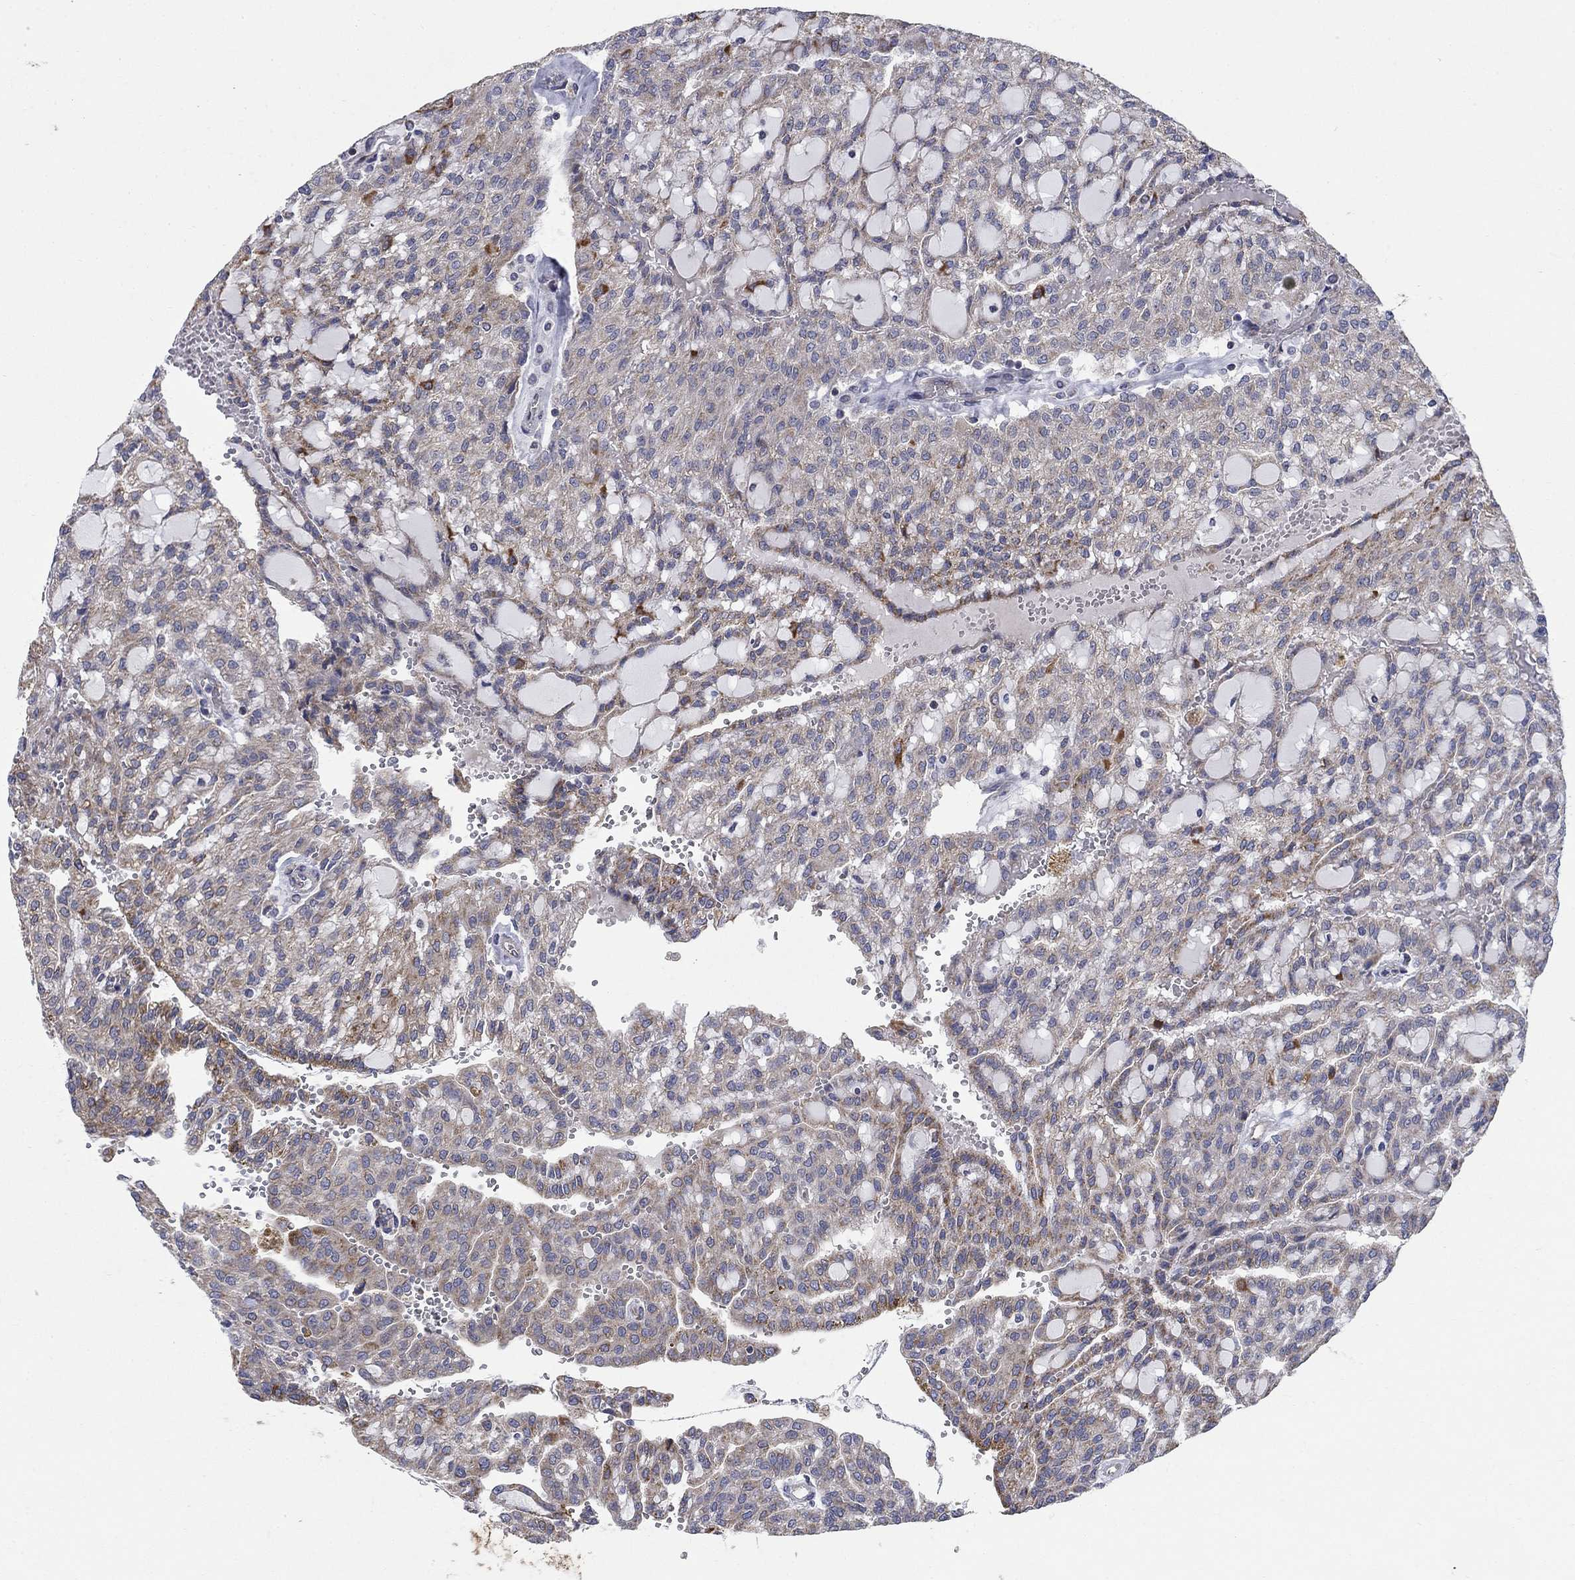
{"staining": {"intensity": "strong", "quantity": "<25%", "location": "cytoplasmic/membranous"}, "tissue": "renal cancer", "cell_type": "Tumor cells", "image_type": "cancer", "snomed": [{"axis": "morphology", "description": "Adenocarcinoma, NOS"}, {"axis": "topography", "description": "Kidney"}], "caption": "Immunohistochemical staining of renal adenocarcinoma displays medium levels of strong cytoplasmic/membranous positivity in about <25% of tumor cells.", "gene": "NME7", "patient": {"sex": "male", "age": 63}}